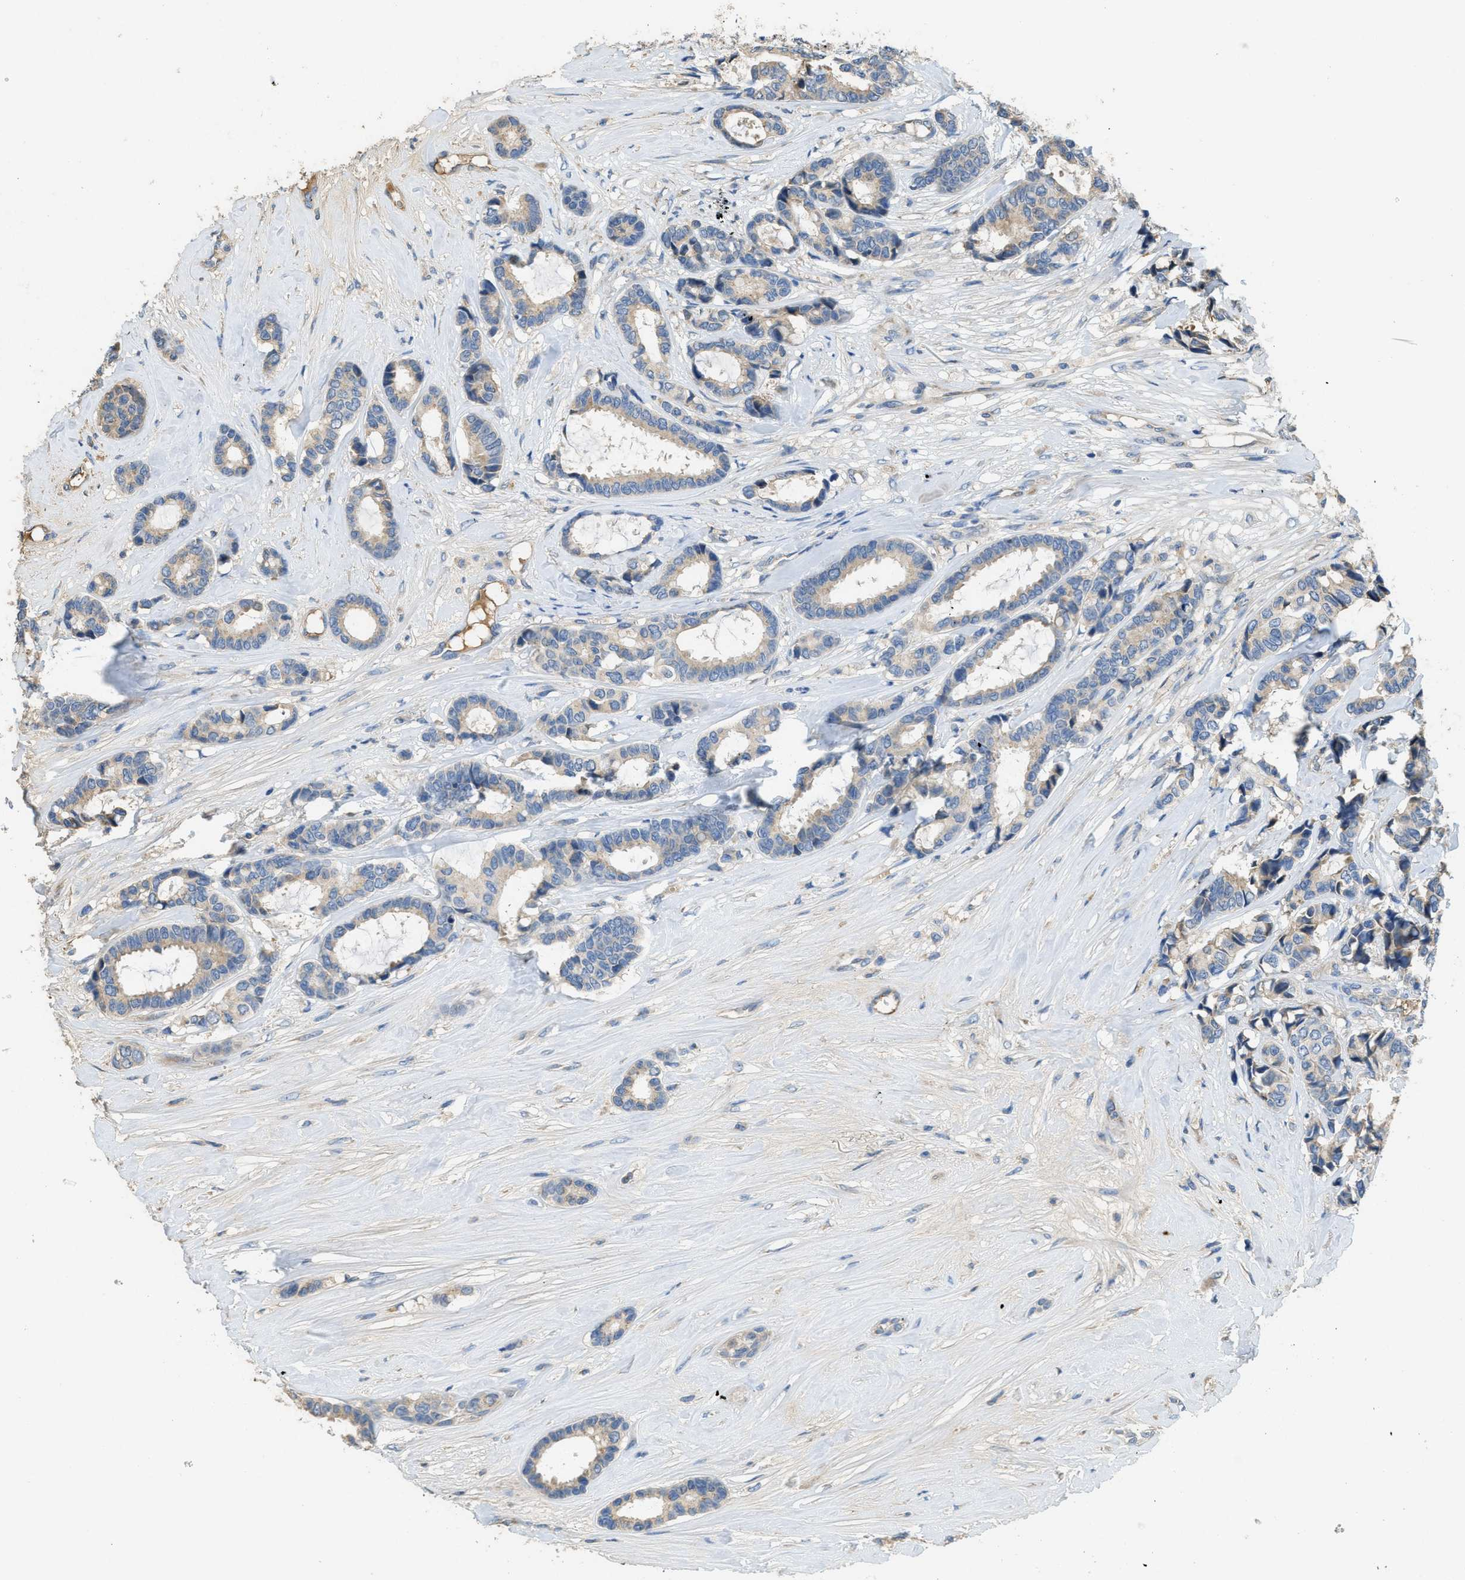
{"staining": {"intensity": "negative", "quantity": "none", "location": "none"}, "tissue": "breast cancer", "cell_type": "Tumor cells", "image_type": "cancer", "snomed": [{"axis": "morphology", "description": "Duct carcinoma"}, {"axis": "topography", "description": "Breast"}], "caption": "This is a micrograph of immunohistochemistry (IHC) staining of breast cancer, which shows no expression in tumor cells.", "gene": "RIPK2", "patient": {"sex": "female", "age": 87}}